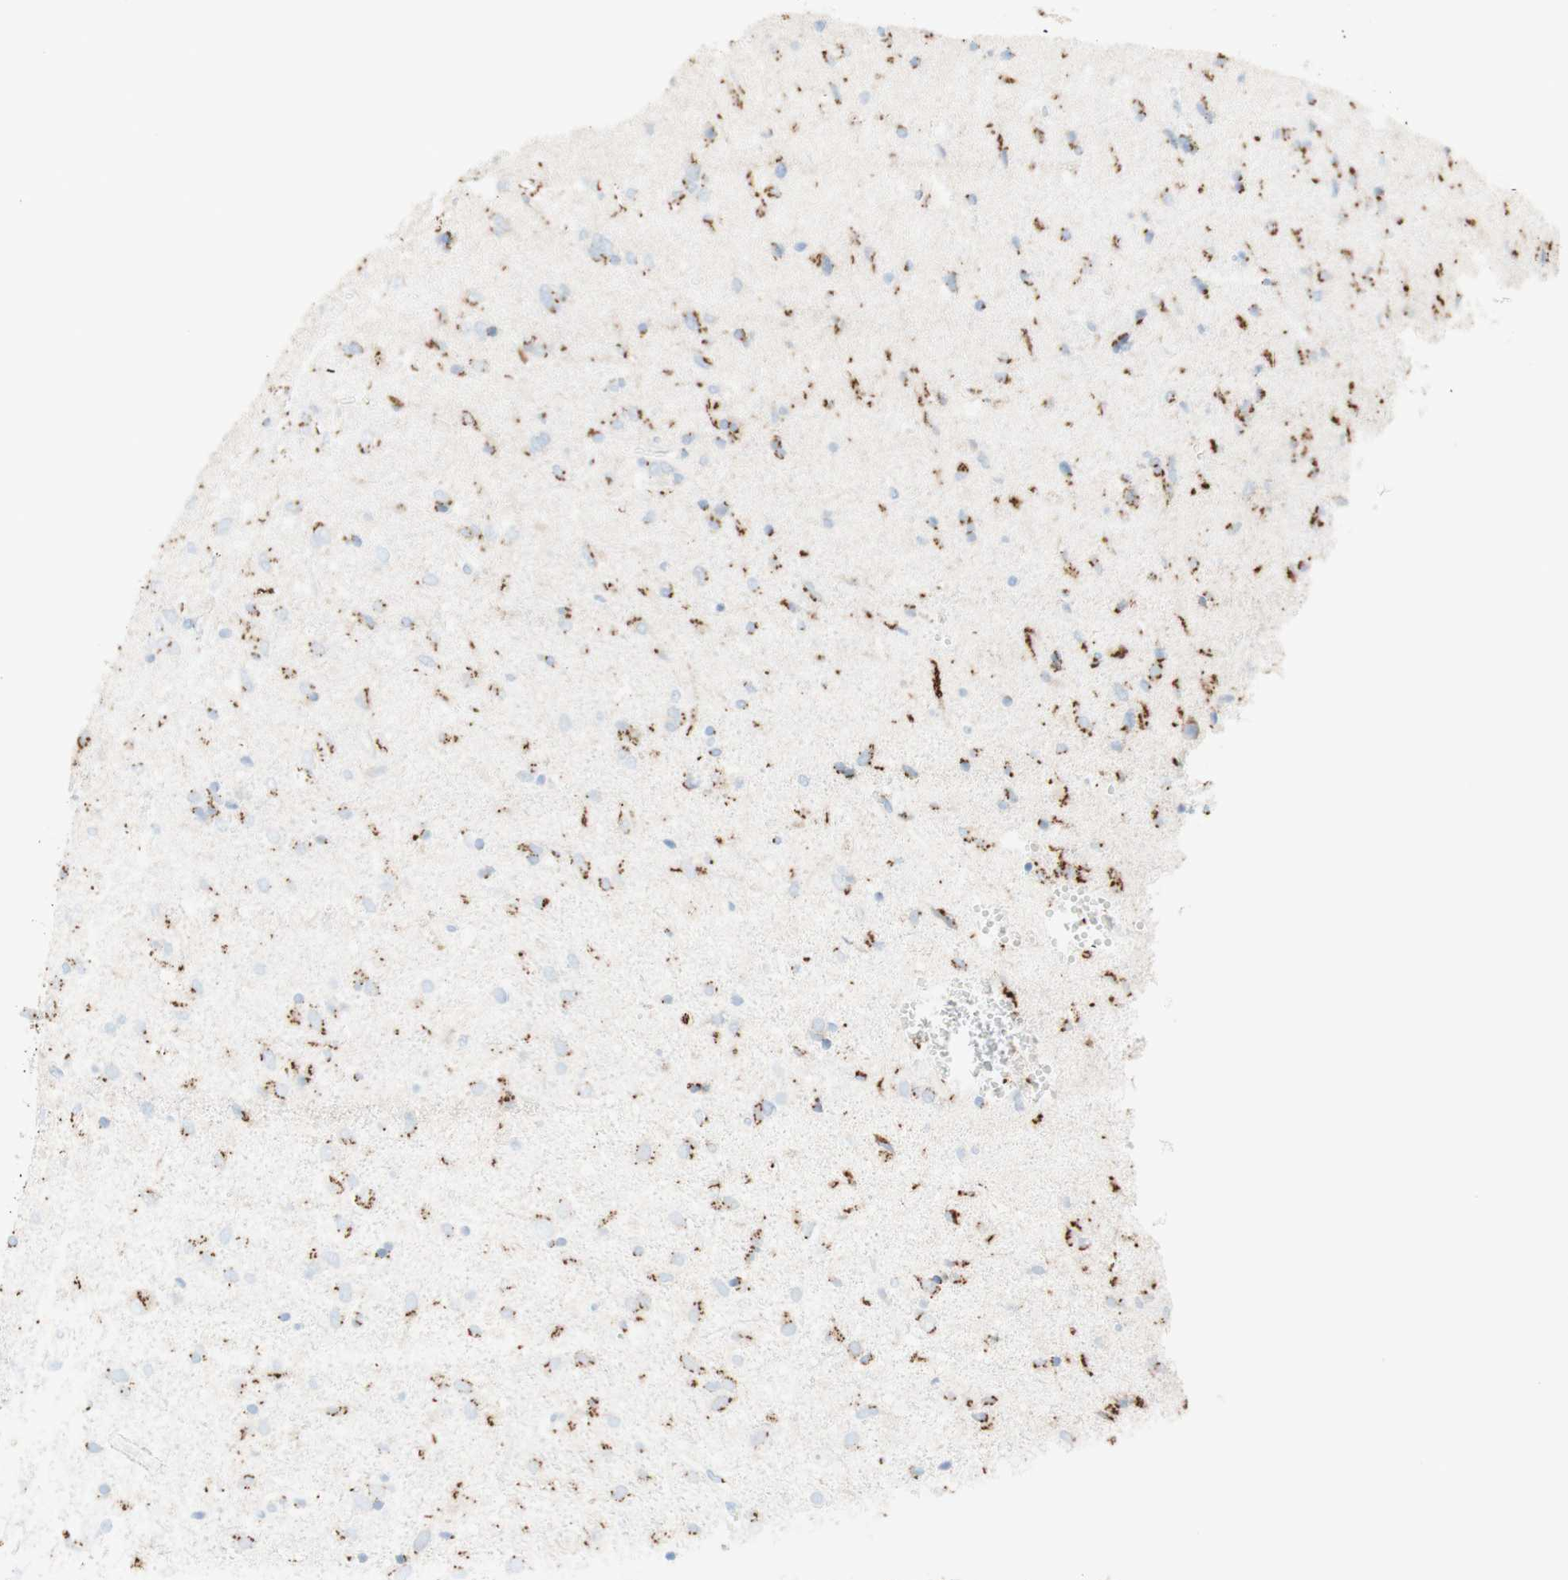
{"staining": {"intensity": "strong", "quantity": ">75%", "location": "cytoplasmic/membranous"}, "tissue": "glioma", "cell_type": "Tumor cells", "image_type": "cancer", "snomed": [{"axis": "morphology", "description": "Glioma, malignant, Low grade"}, {"axis": "topography", "description": "Brain"}], "caption": "Tumor cells demonstrate high levels of strong cytoplasmic/membranous staining in about >75% of cells in malignant glioma (low-grade).", "gene": "GOLGB1", "patient": {"sex": "male", "age": 77}}